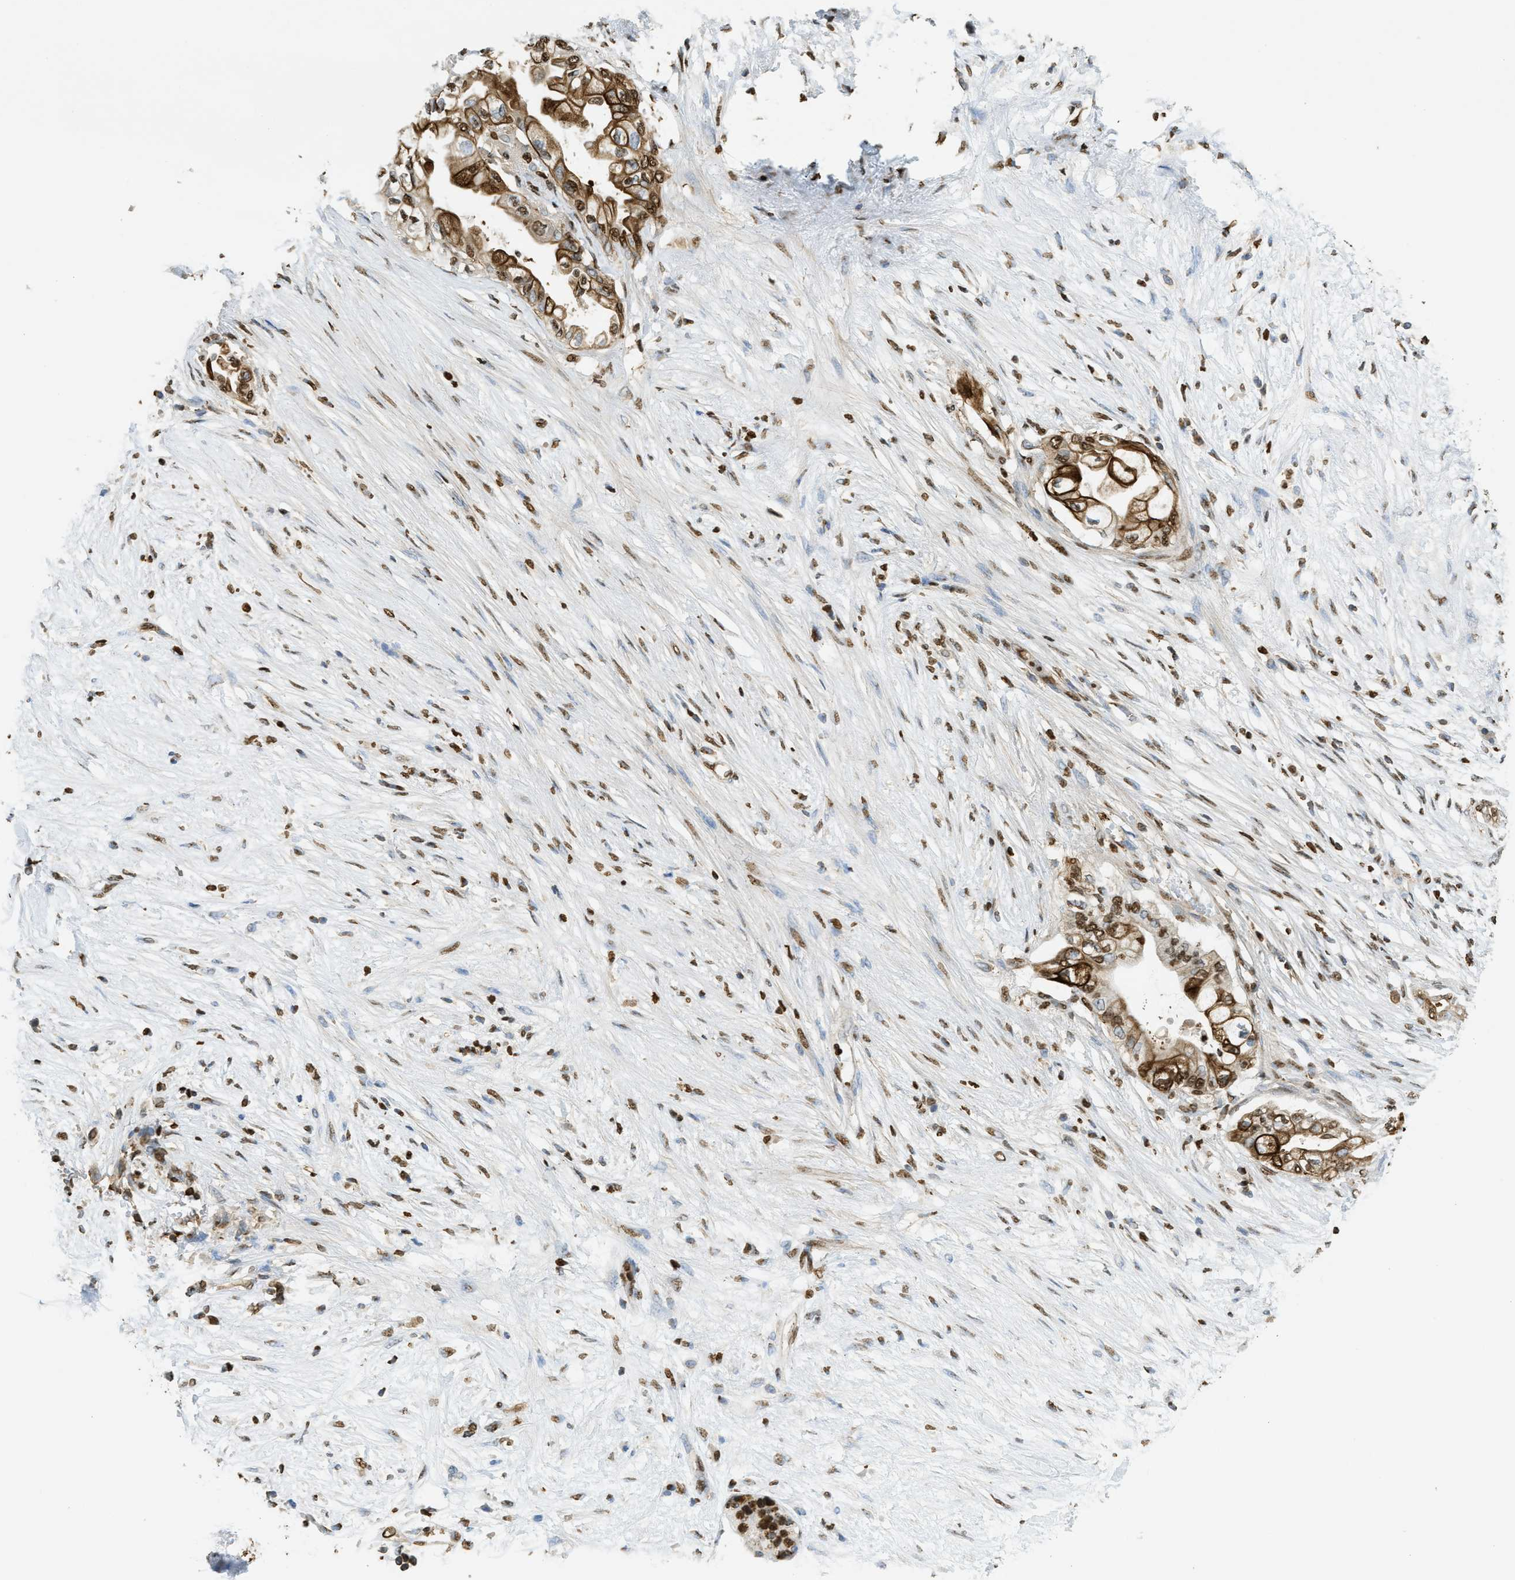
{"staining": {"intensity": "moderate", "quantity": ">75%", "location": "cytoplasmic/membranous,nuclear"}, "tissue": "pancreatic cancer", "cell_type": "Tumor cells", "image_type": "cancer", "snomed": [{"axis": "morphology", "description": "Normal tissue, NOS"}, {"axis": "morphology", "description": "Adenocarcinoma, NOS"}, {"axis": "topography", "description": "Pancreas"}, {"axis": "topography", "description": "Duodenum"}], "caption": "Immunohistochemistry (IHC) histopathology image of pancreatic cancer stained for a protein (brown), which demonstrates medium levels of moderate cytoplasmic/membranous and nuclear expression in approximately >75% of tumor cells.", "gene": "NR5A2", "patient": {"sex": "female", "age": 60}}